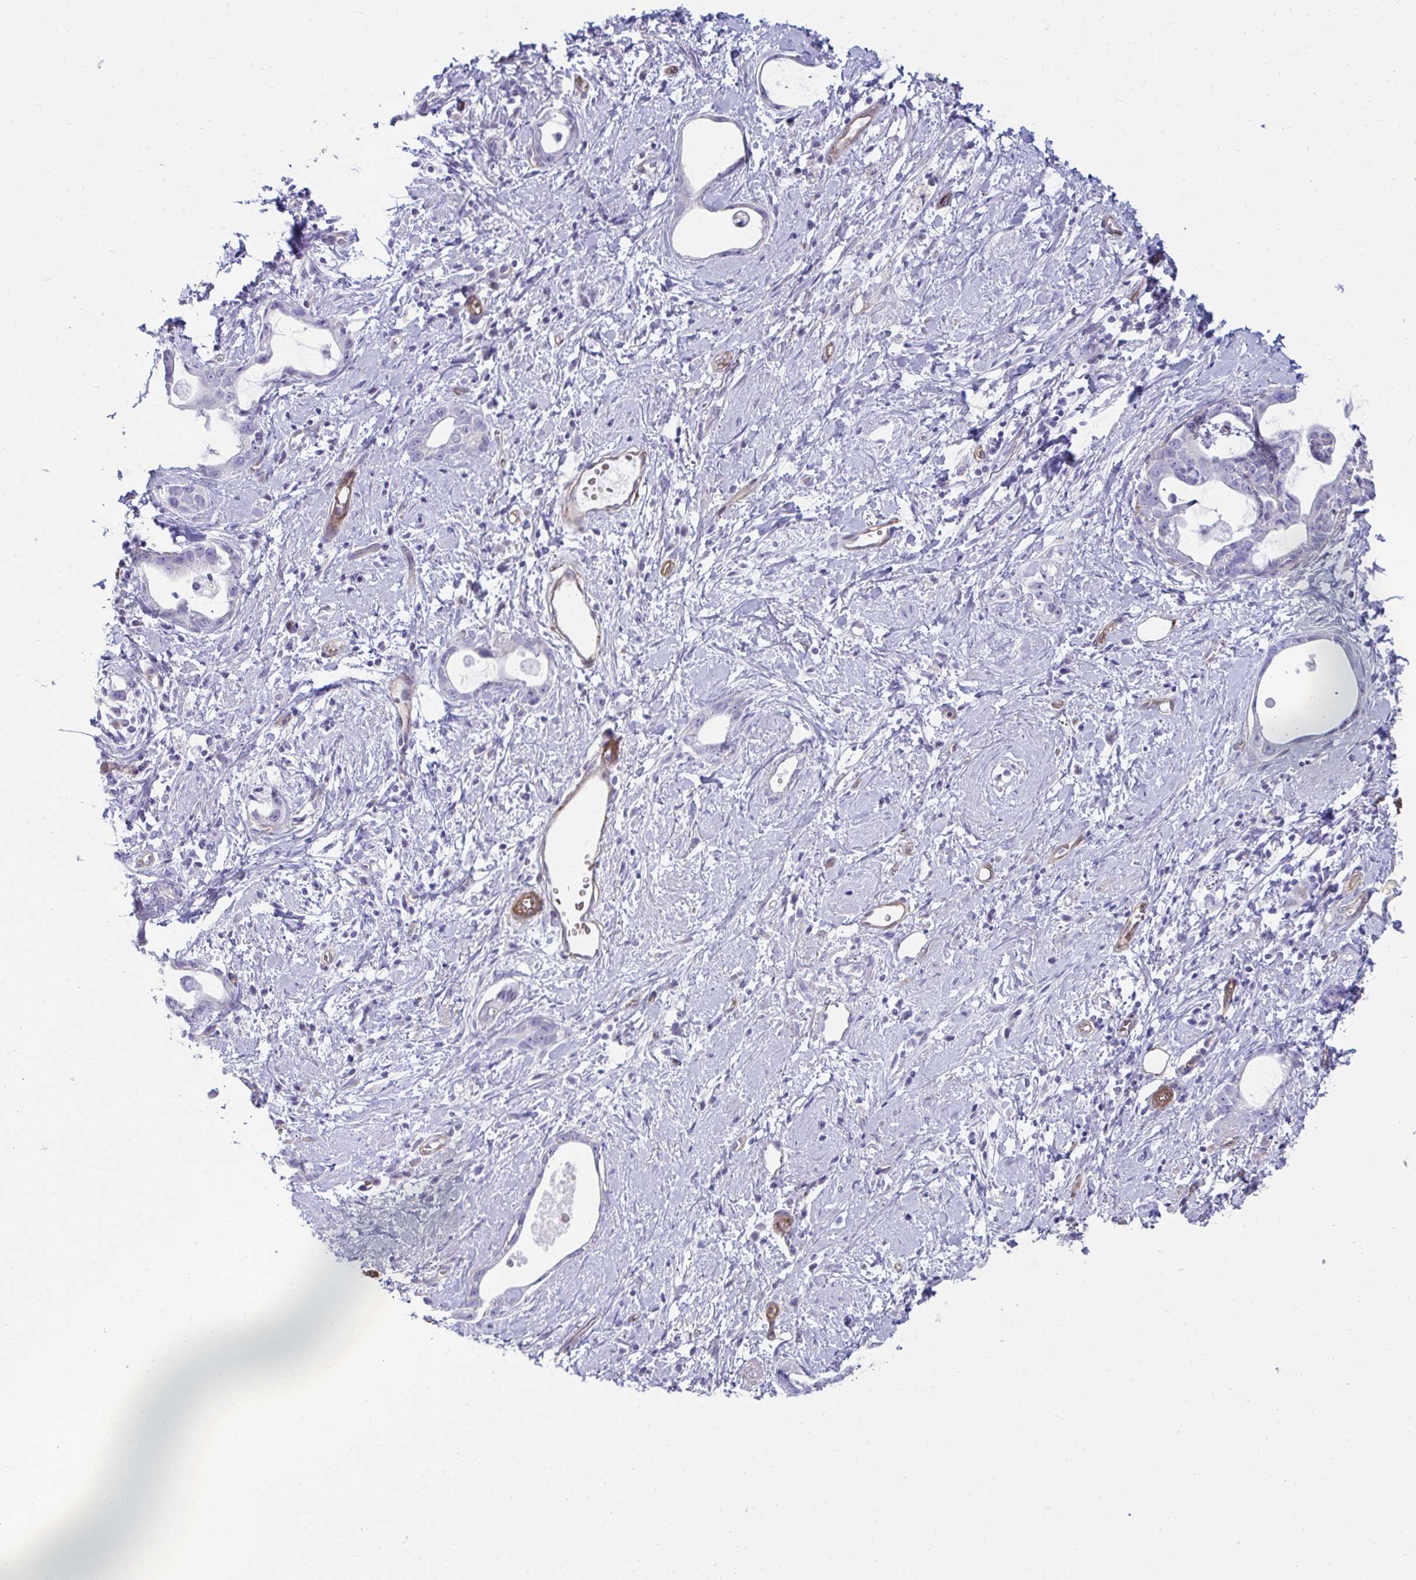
{"staining": {"intensity": "negative", "quantity": "none", "location": "none"}, "tissue": "stomach cancer", "cell_type": "Tumor cells", "image_type": "cancer", "snomed": [{"axis": "morphology", "description": "Adenocarcinoma, NOS"}, {"axis": "topography", "description": "Stomach"}], "caption": "Stomach cancer (adenocarcinoma) stained for a protein using immunohistochemistry (IHC) shows no positivity tumor cells.", "gene": "UBL3", "patient": {"sex": "male", "age": 55}}